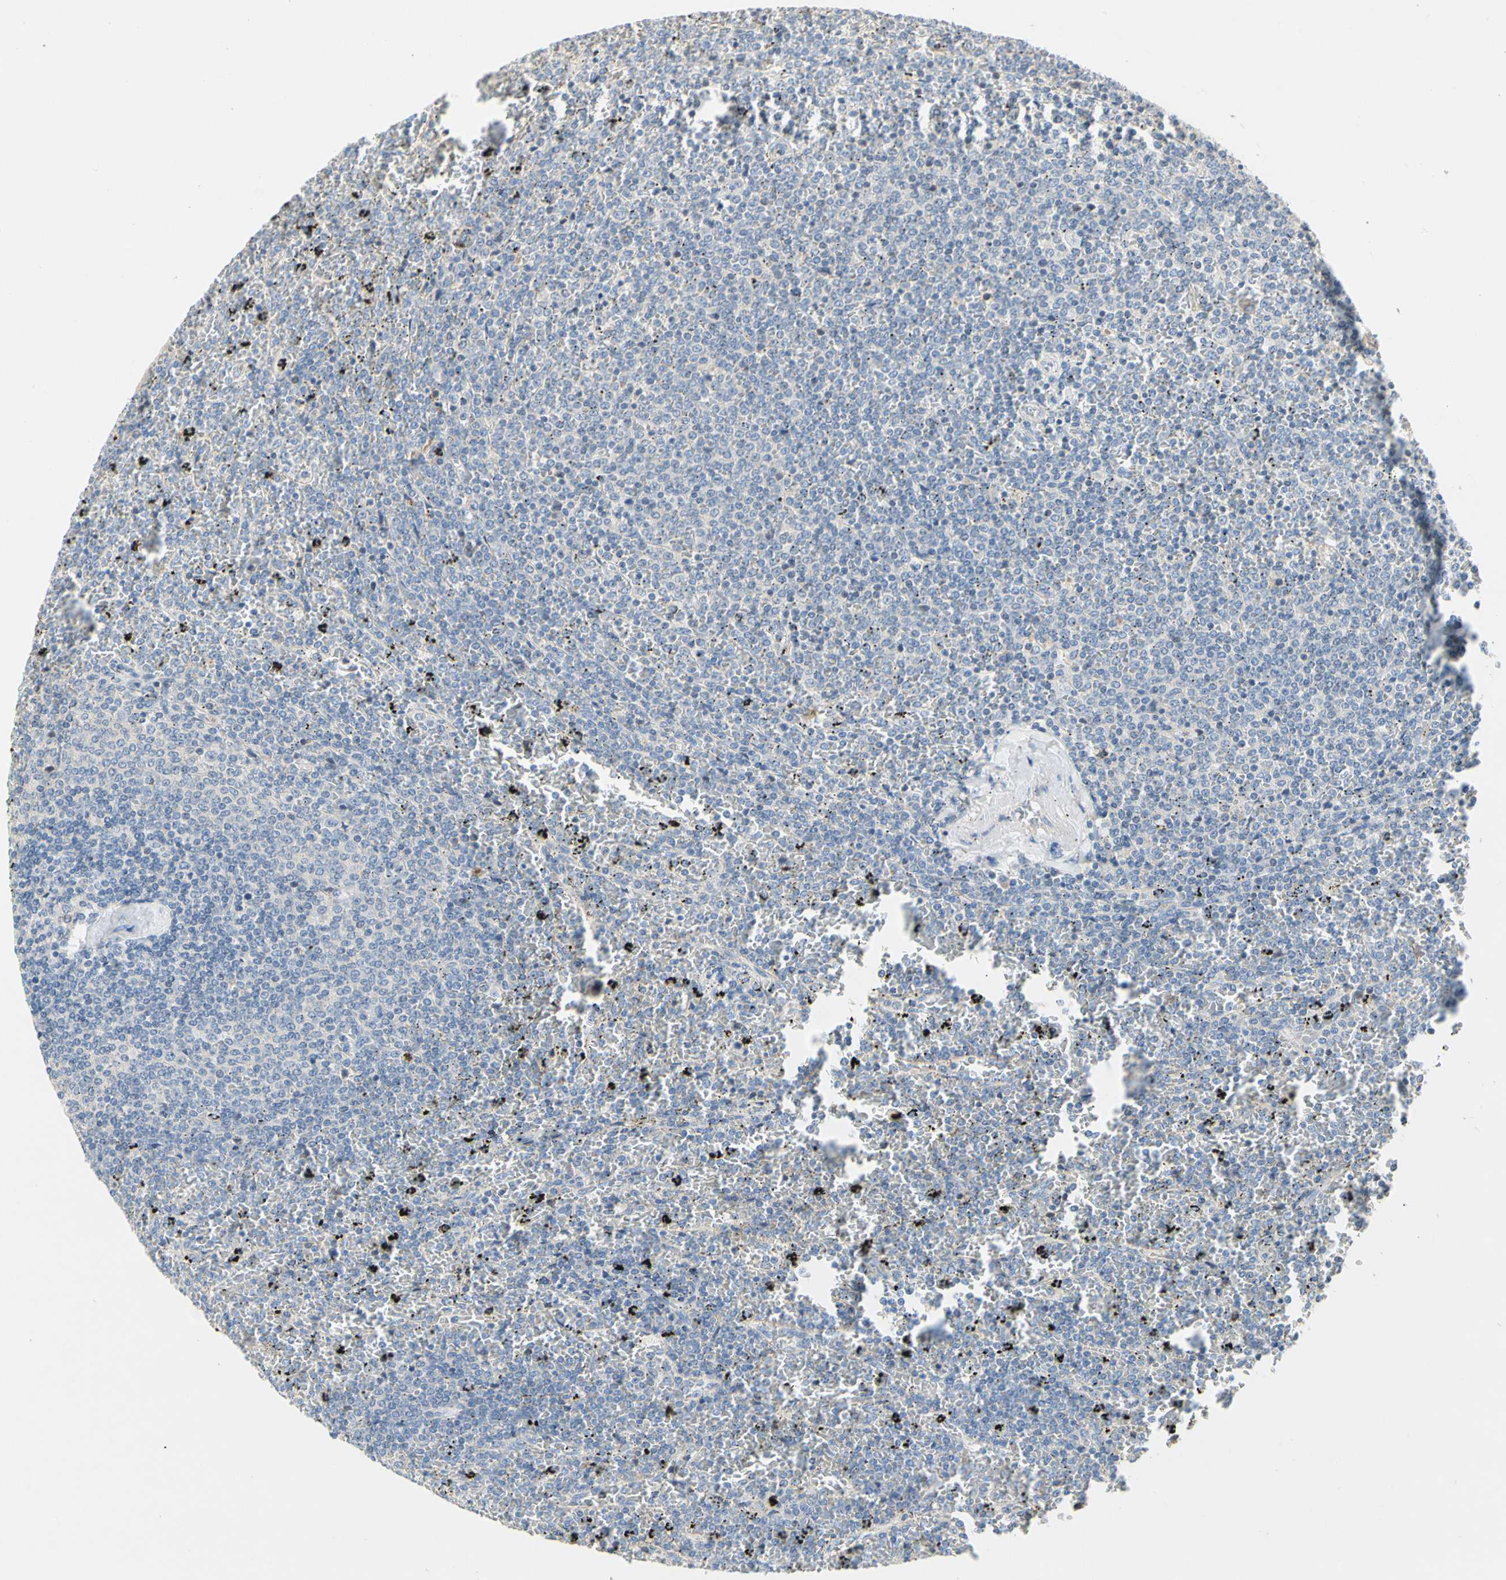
{"staining": {"intensity": "negative", "quantity": "none", "location": "none"}, "tissue": "lymphoma", "cell_type": "Tumor cells", "image_type": "cancer", "snomed": [{"axis": "morphology", "description": "Malignant lymphoma, non-Hodgkin's type, Low grade"}, {"axis": "topography", "description": "Spleen"}], "caption": "A histopathology image of low-grade malignant lymphoma, non-Hodgkin's type stained for a protein displays no brown staining in tumor cells.", "gene": "CCM2L", "patient": {"sex": "female", "age": 77}}